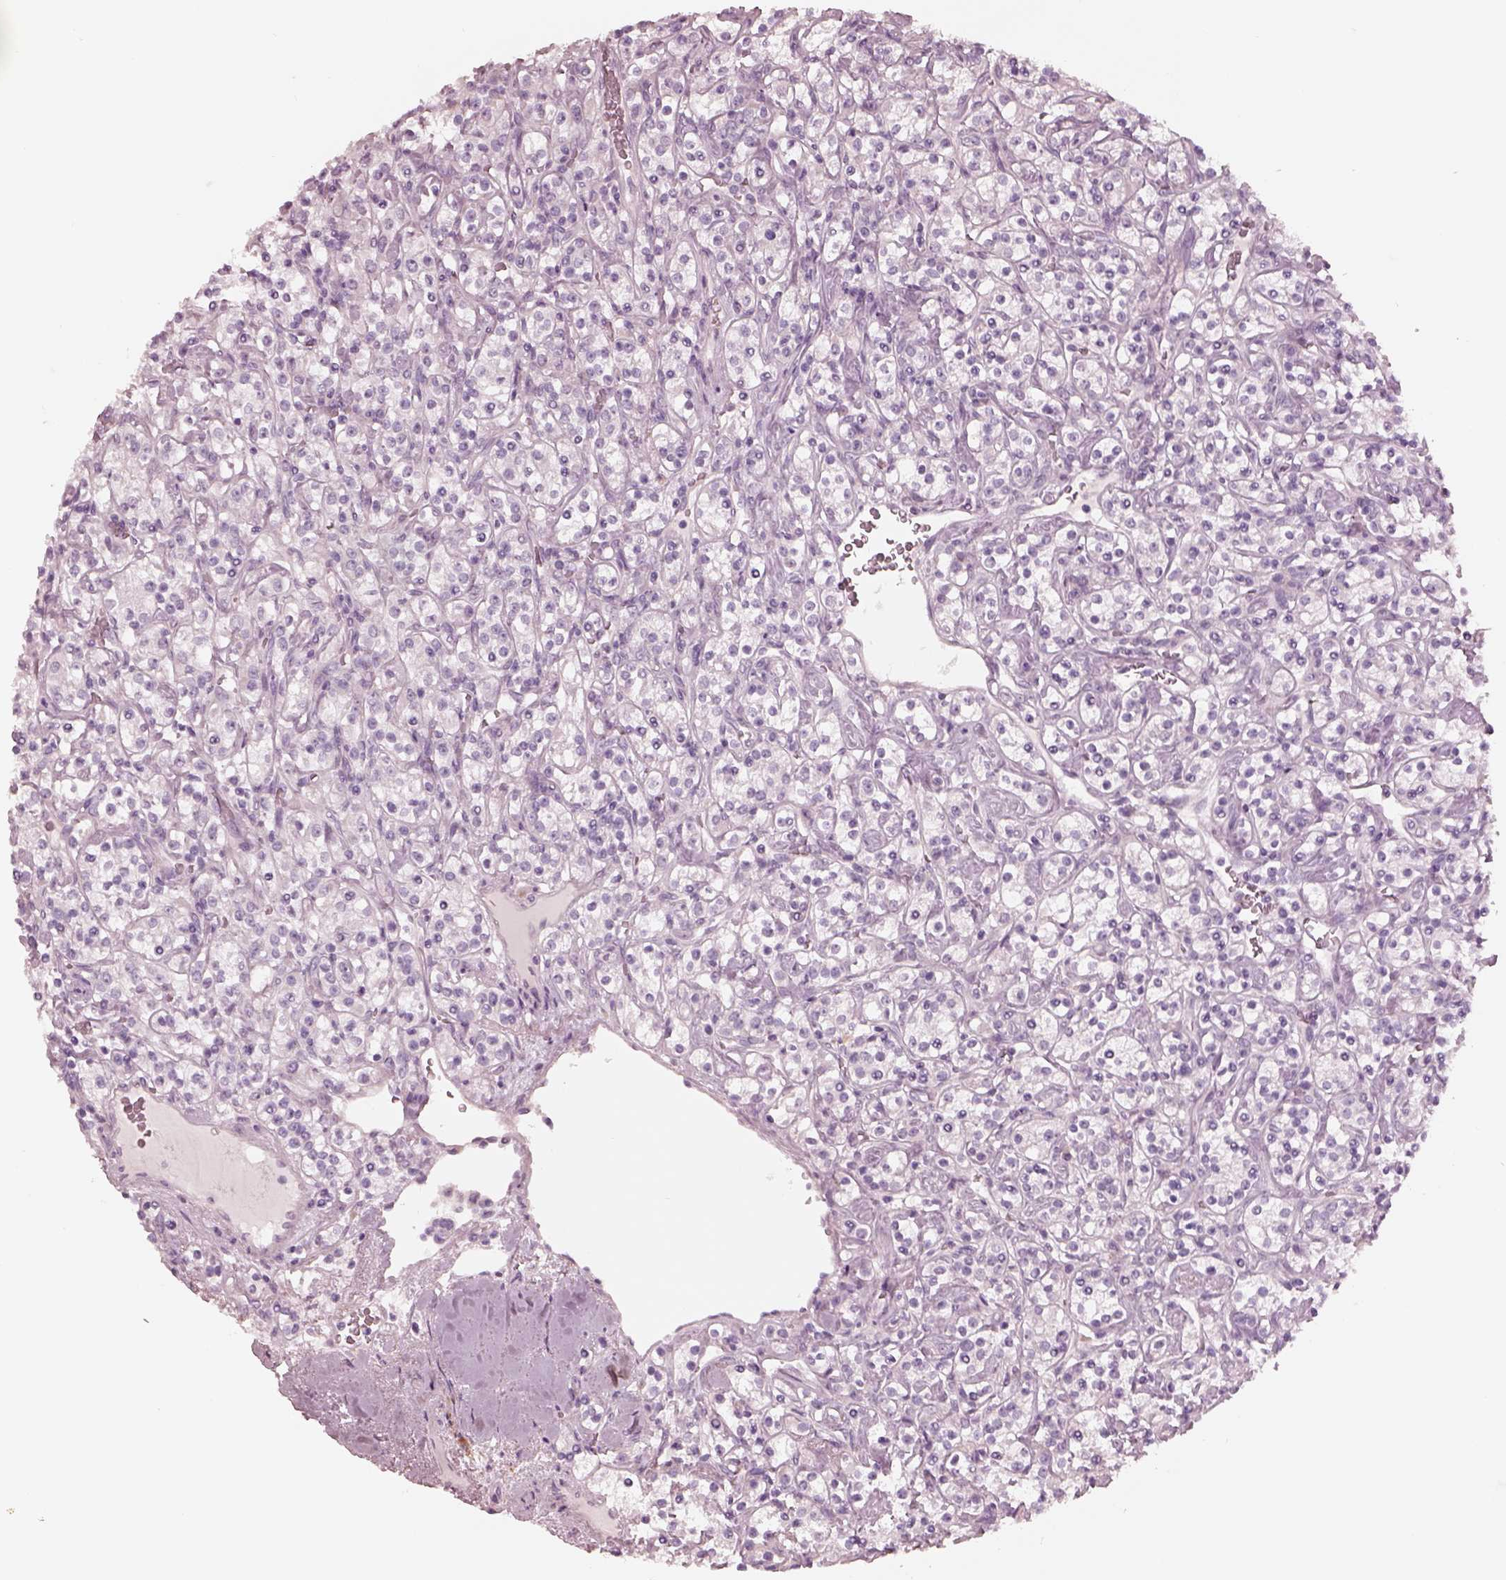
{"staining": {"intensity": "negative", "quantity": "none", "location": "none"}, "tissue": "renal cancer", "cell_type": "Tumor cells", "image_type": "cancer", "snomed": [{"axis": "morphology", "description": "Adenocarcinoma, NOS"}, {"axis": "topography", "description": "Kidney"}], "caption": "The IHC photomicrograph has no significant staining in tumor cells of renal adenocarcinoma tissue. (DAB (3,3'-diaminobenzidine) IHC visualized using brightfield microscopy, high magnification).", "gene": "CADM2", "patient": {"sex": "male", "age": 77}}